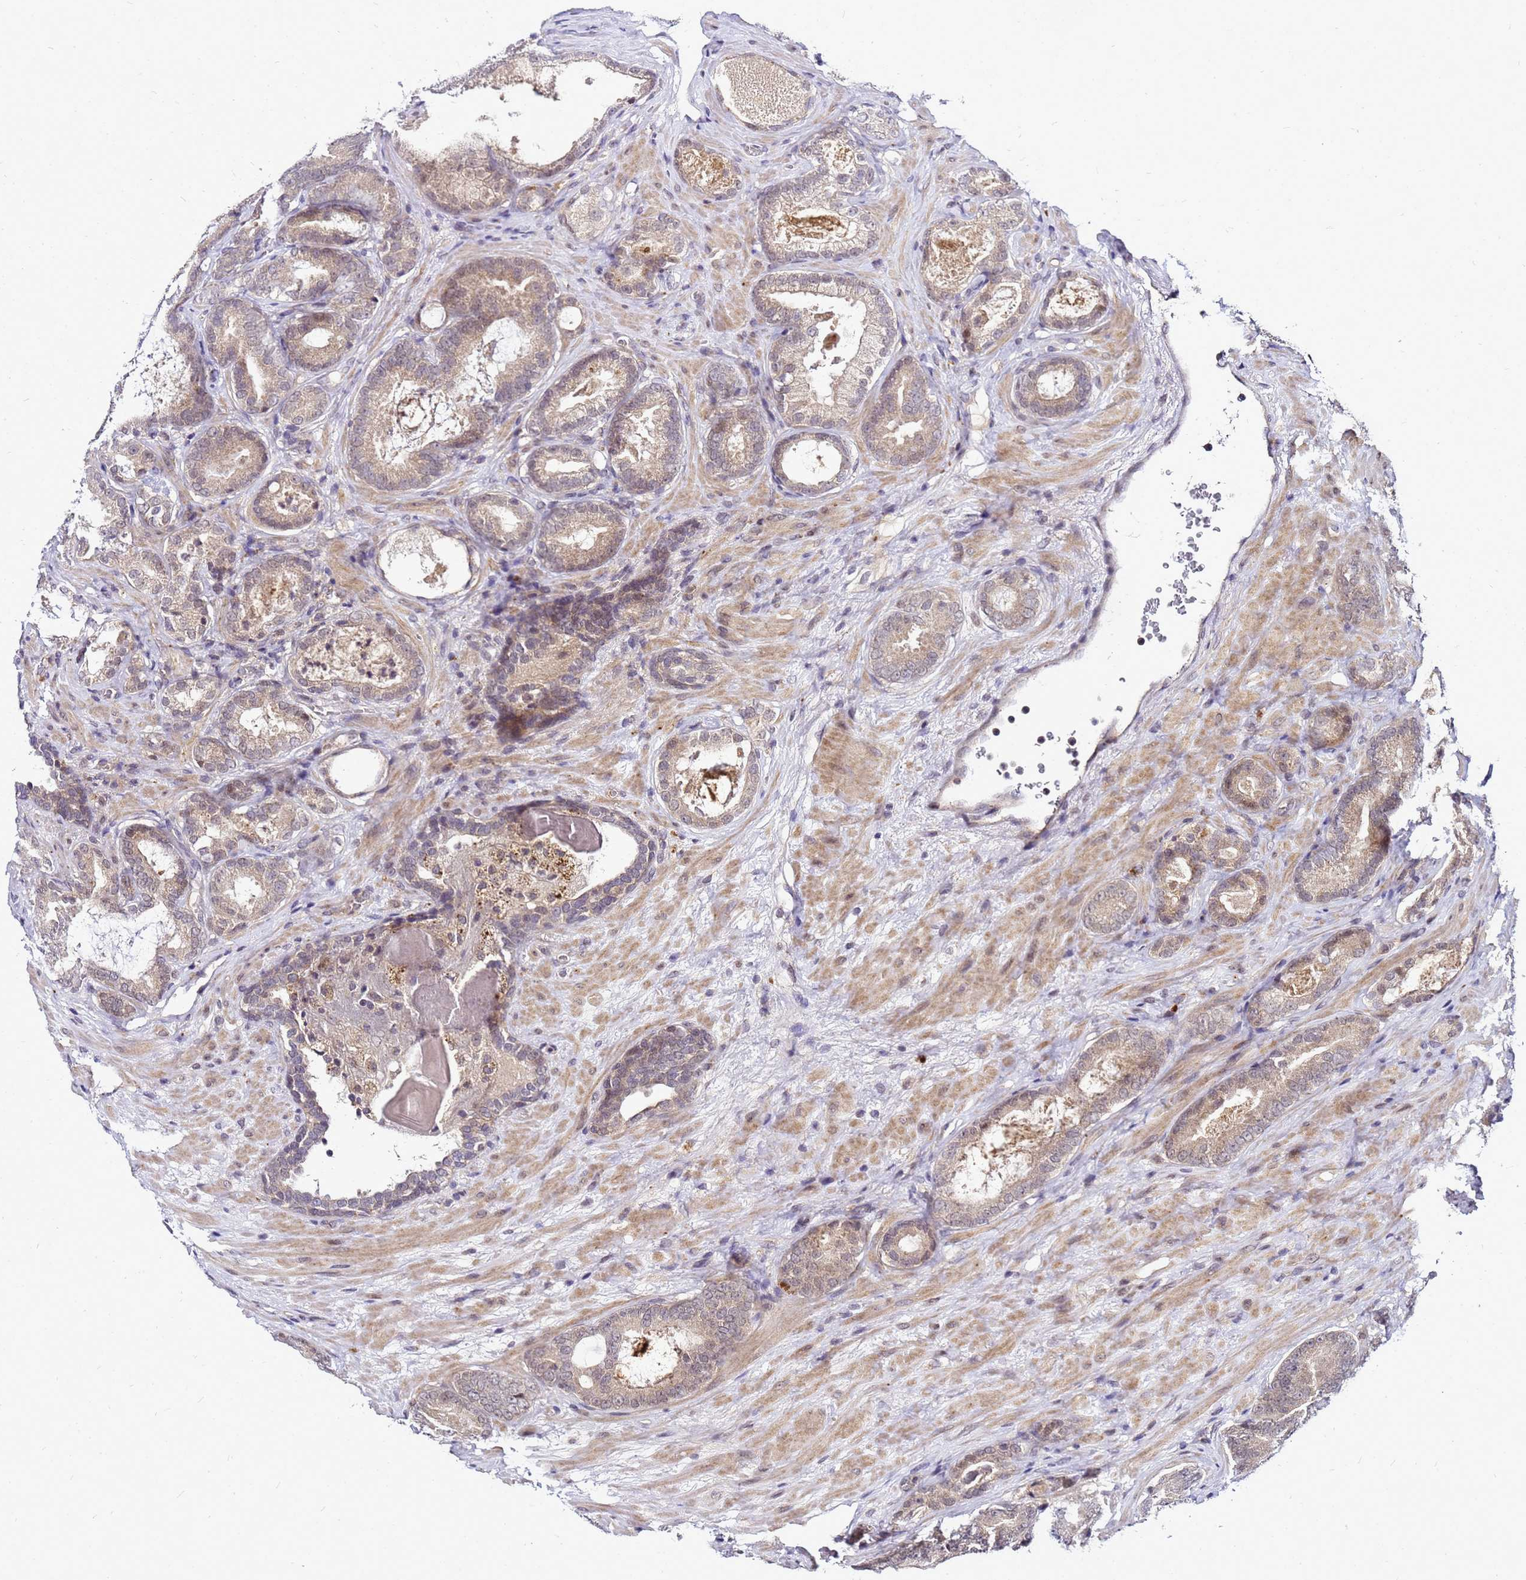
{"staining": {"intensity": "weak", "quantity": "25%-75%", "location": "cytoplasmic/membranous"}, "tissue": "prostate cancer", "cell_type": "Tumor cells", "image_type": "cancer", "snomed": [{"axis": "morphology", "description": "Adenocarcinoma, High grade"}, {"axis": "topography", "description": "Prostate"}], "caption": "High-grade adenocarcinoma (prostate) was stained to show a protein in brown. There is low levels of weak cytoplasmic/membranous staining in about 25%-75% of tumor cells. (DAB IHC with brightfield microscopy, high magnification).", "gene": "SAT1", "patient": {"sex": "male", "age": 66}}